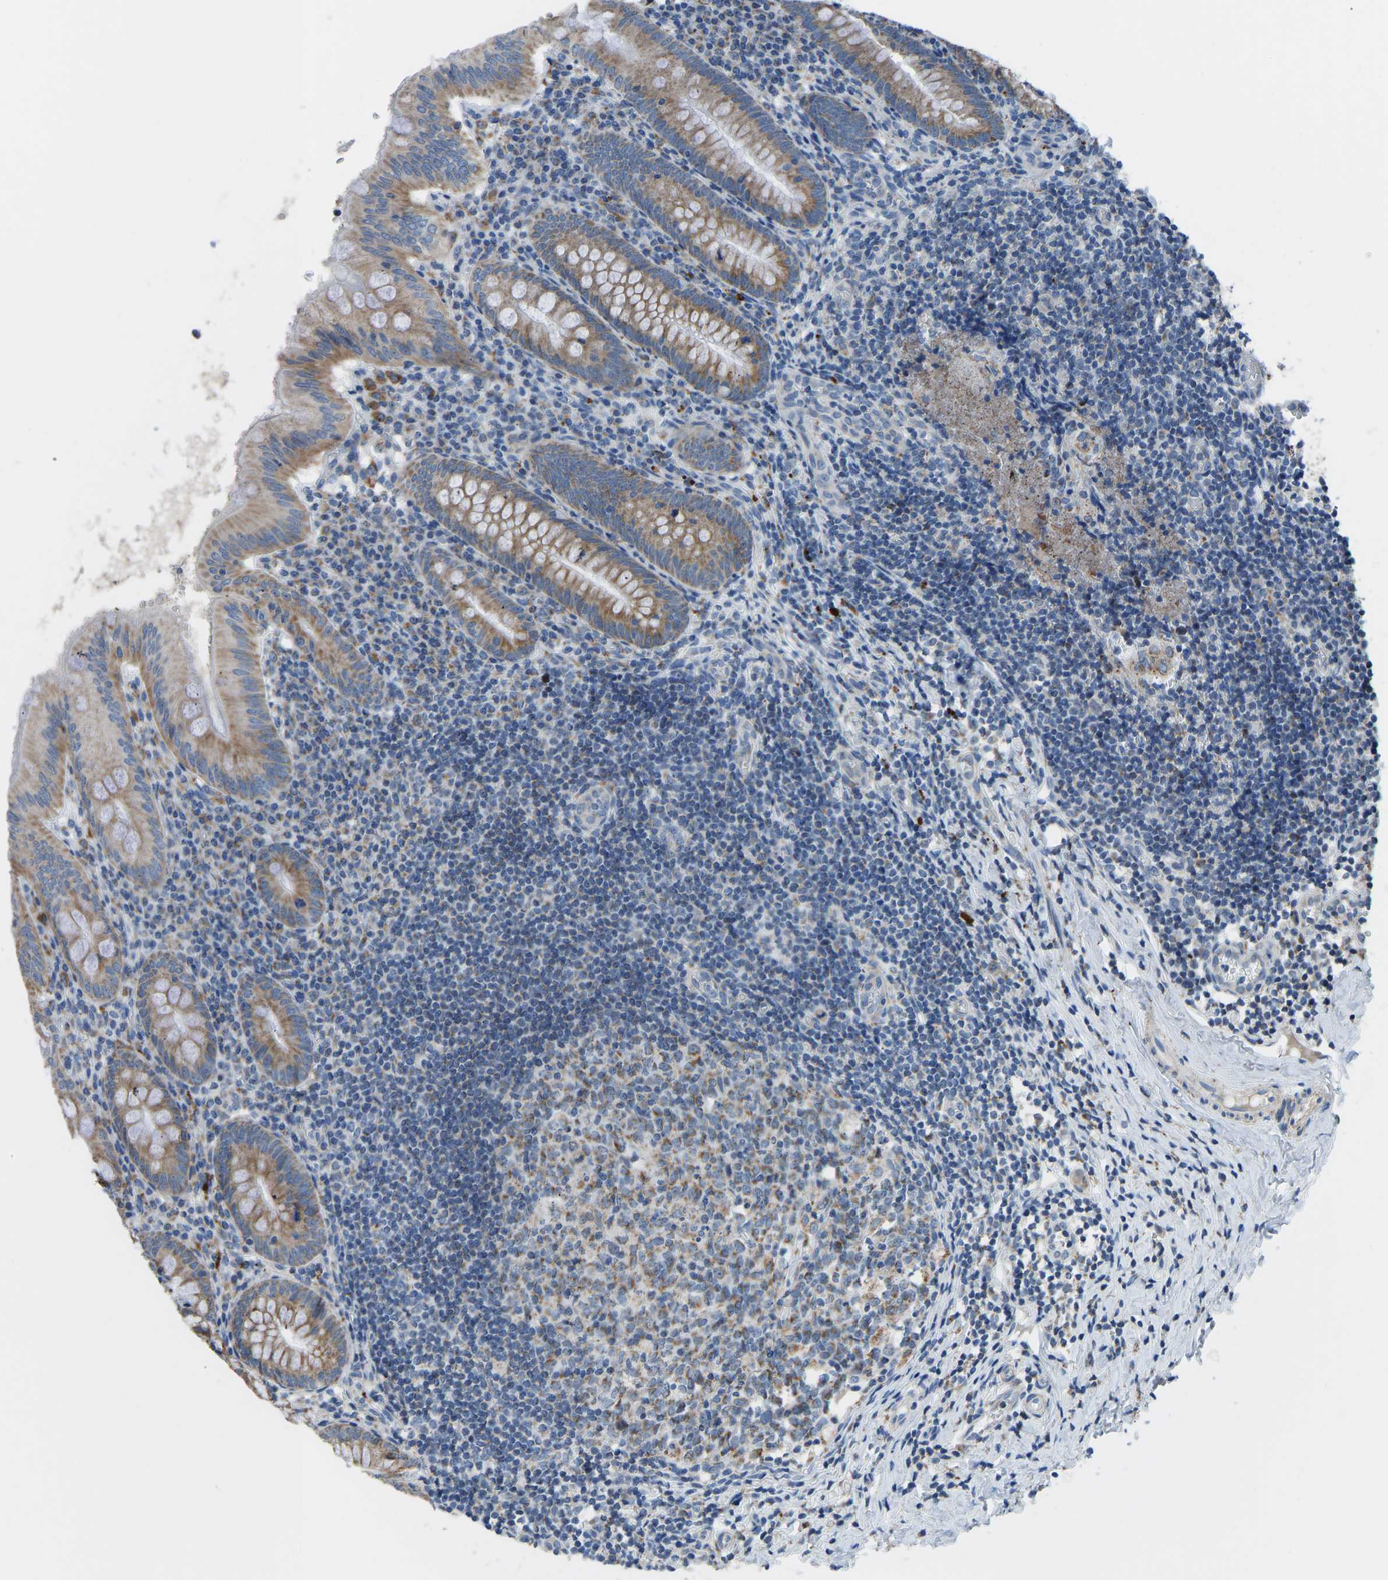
{"staining": {"intensity": "moderate", "quantity": ">75%", "location": "cytoplasmic/membranous"}, "tissue": "appendix", "cell_type": "Glandular cells", "image_type": "normal", "snomed": [{"axis": "morphology", "description": "Normal tissue, NOS"}, {"axis": "topography", "description": "Appendix"}], "caption": "A brown stain labels moderate cytoplasmic/membranous positivity of a protein in glandular cells of unremarkable appendix.", "gene": "SMIM20", "patient": {"sex": "male", "age": 8}}